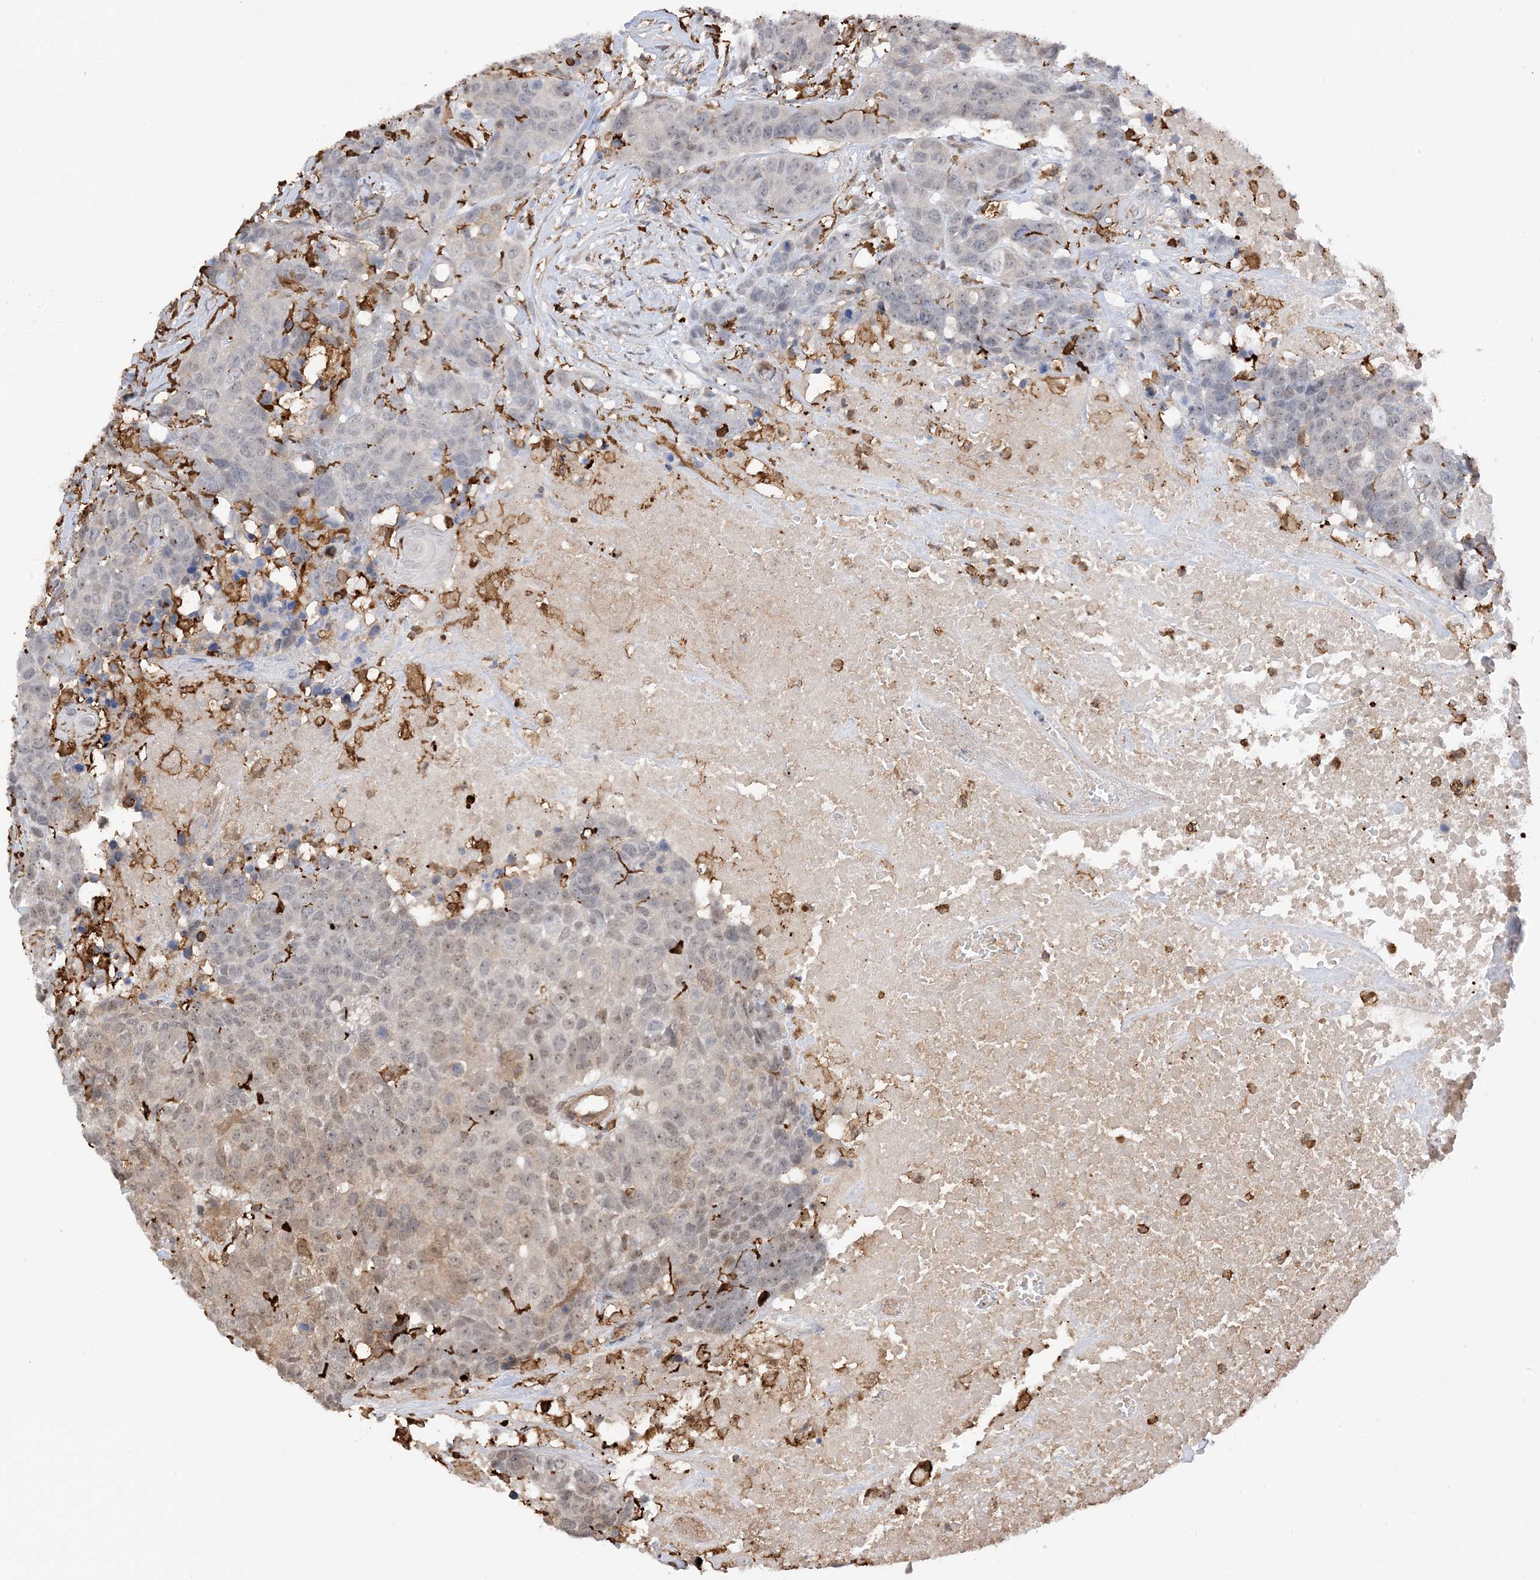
{"staining": {"intensity": "negative", "quantity": "none", "location": "none"}, "tissue": "head and neck cancer", "cell_type": "Tumor cells", "image_type": "cancer", "snomed": [{"axis": "morphology", "description": "Squamous cell carcinoma, NOS"}, {"axis": "topography", "description": "Head-Neck"}], "caption": "This histopathology image is of head and neck cancer stained with immunohistochemistry (IHC) to label a protein in brown with the nuclei are counter-stained blue. There is no expression in tumor cells. (Brightfield microscopy of DAB immunohistochemistry at high magnification).", "gene": "PHACTR2", "patient": {"sex": "male", "age": 66}}